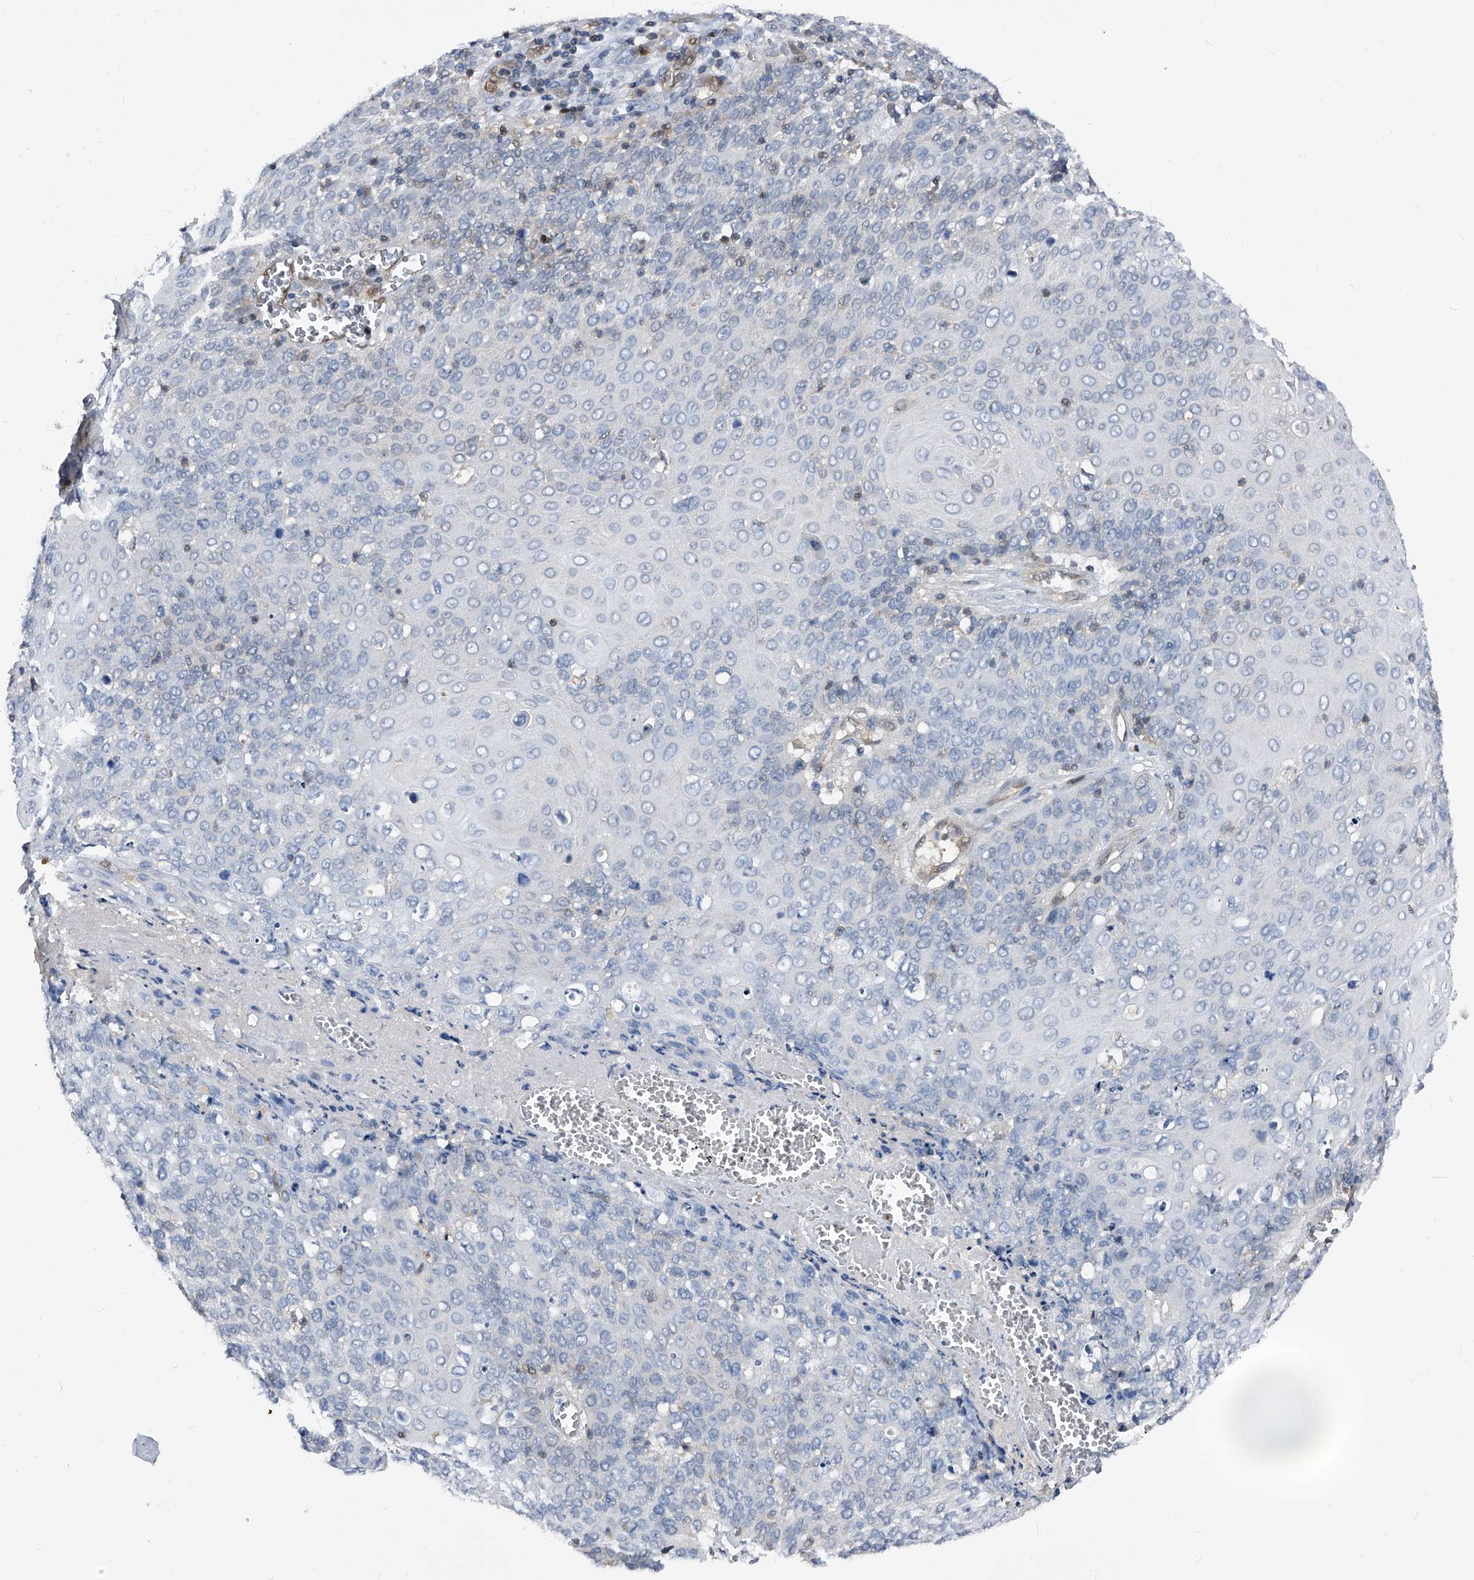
{"staining": {"intensity": "negative", "quantity": "none", "location": "none"}, "tissue": "cervical cancer", "cell_type": "Tumor cells", "image_type": "cancer", "snomed": [{"axis": "morphology", "description": "Squamous cell carcinoma, NOS"}, {"axis": "topography", "description": "Cervix"}], "caption": "Immunohistochemical staining of human cervical cancer displays no significant positivity in tumor cells. Brightfield microscopy of IHC stained with DAB (3,3'-diaminobenzidine) (brown) and hematoxylin (blue), captured at high magnification.", "gene": "MAP2K6", "patient": {"sex": "female", "age": 39}}